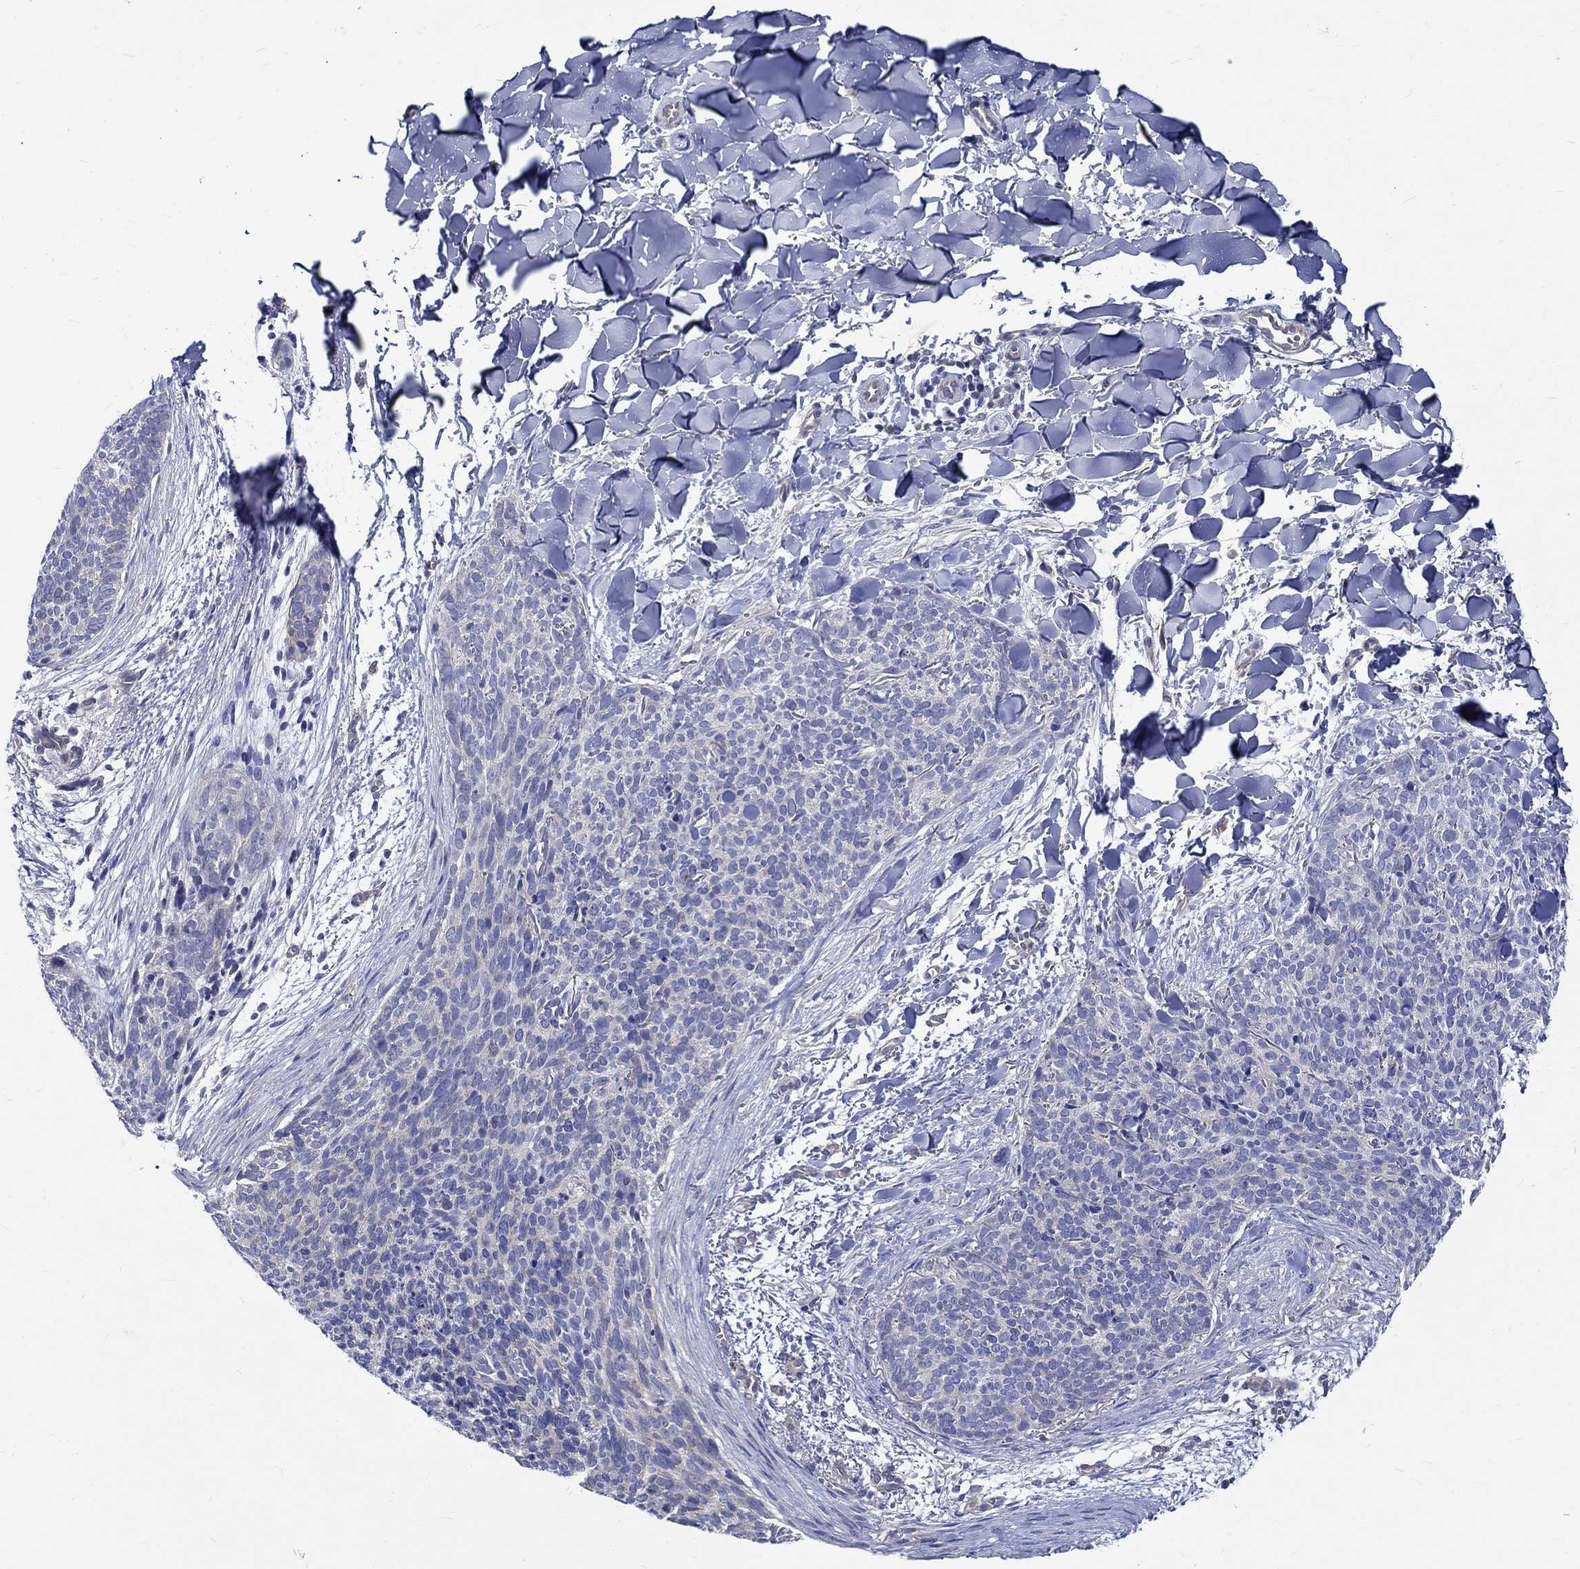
{"staining": {"intensity": "negative", "quantity": "none", "location": "none"}, "tissue": "skin cancer", "cell_type": "Tumor cells", "image_type": "cancer", "snomed": [{"axis": "morphology", "description": "Basal cell carcinoma"}, {"axis": "topography", "description": "Skin"}], "caption": "A high-resolution photomicrograph shows immunohistochemistry staining of skin basal cell carcinoma, which displays no significant positivity in tumor cells. Nuclei are stained in blue.", "gene": "SH2D7", "patient": {"sex": "male", "age": 64}}